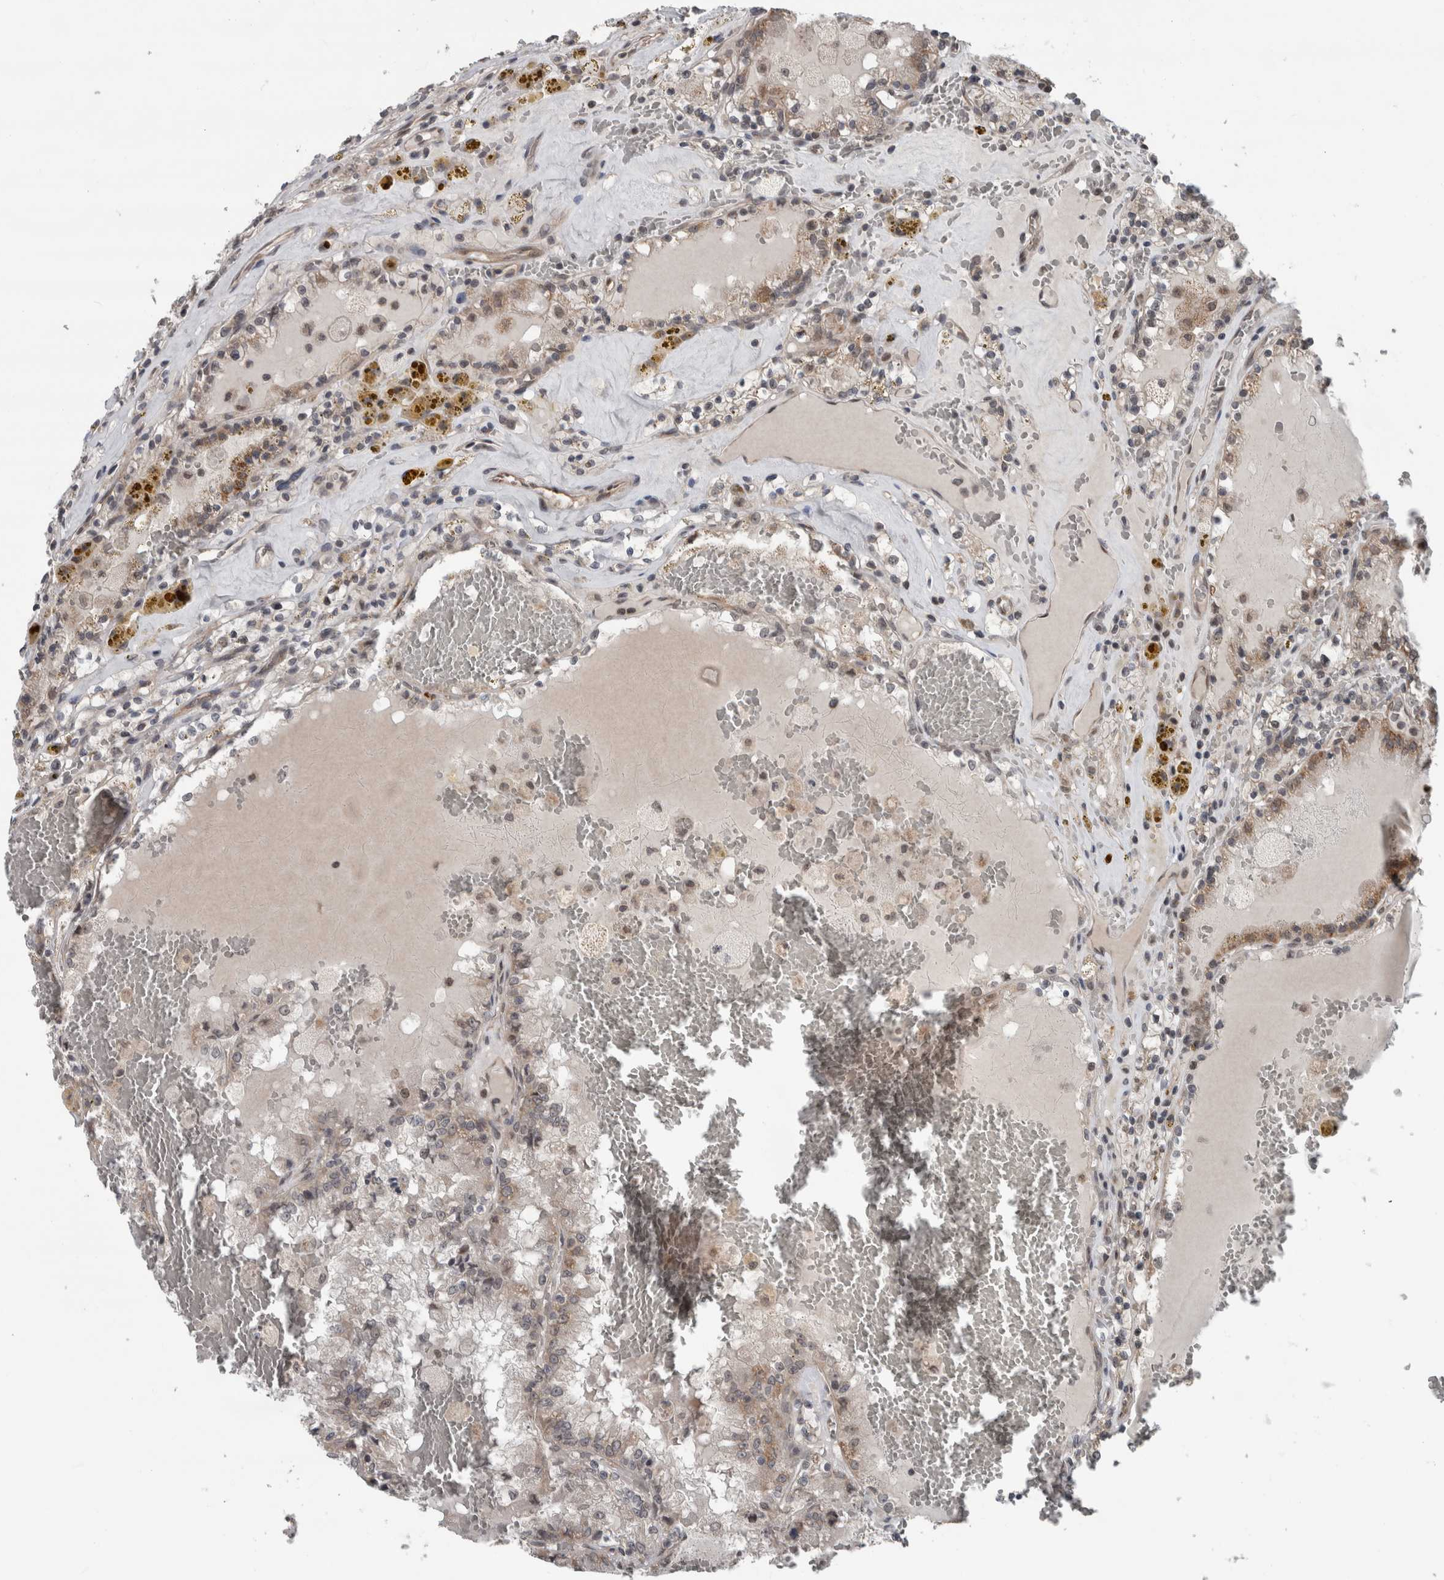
{"staining": {"intensity": "weak", "quantity": "<25%", "location": "cytoplasmic/membranous"}, "tissue": "renal cancer", "cell_type": "Tumor cells", "image_type": "cancer", "snomed": [{"axis": "morphology", "description": "Adenocarcinoma, NOS"}, {"axis": "topography", "description": "Kidney"}], "caption": "A histopathology image of renal cancer stained for a protein displays no brown staining in tumor cells.", "gene": "ENY2", "patient": {"sex": "female", "age": 56}}